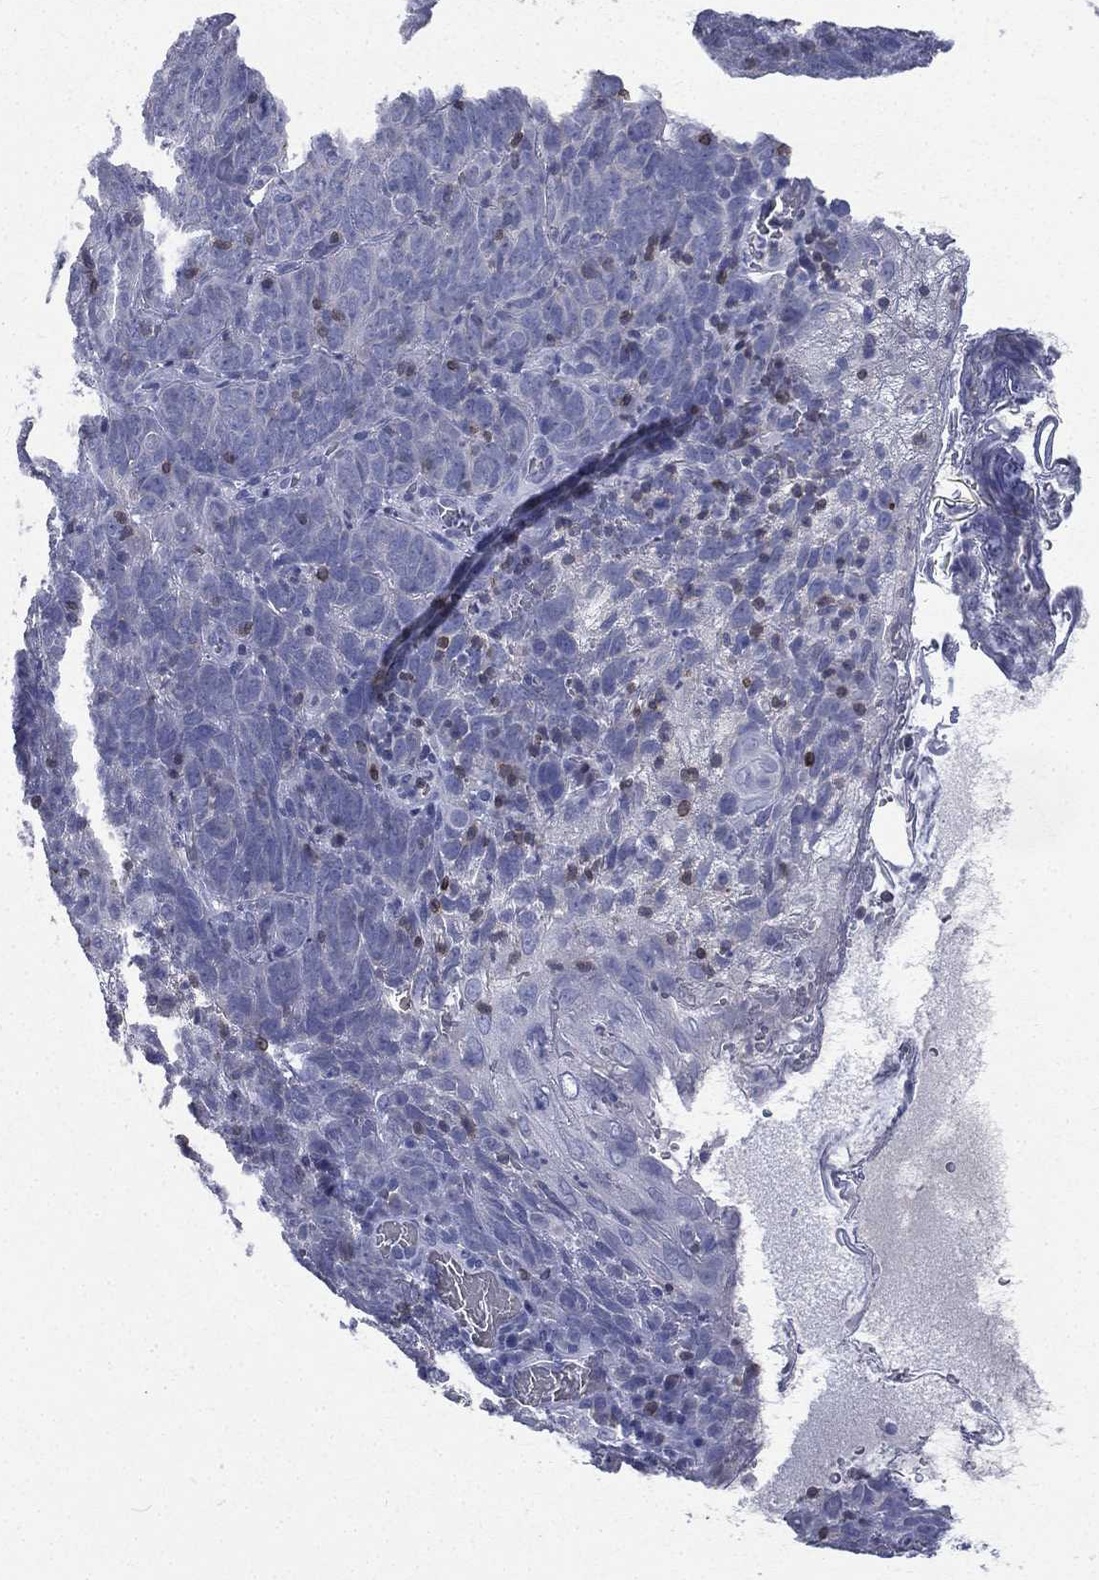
{"staining": {"intensity": "negative", "quantity": "none", "location": "none"}, "tissue": "skin cancer", "cell_type": "Tumor cells", "image_type": "cancer", "snomed": [{"axis": "morphology", "description": "Squamous cell carcinoma, NOS"}, {"axis": "topography", "description": "Skin"}, {"axis": "topography", "description": "Anal"}], "caption": "Tumor cells are negative for protein expression in human skin squamous cell carcinoma.", "gene": "CD3D", "patient": {"sex": "female", "age": 51}}